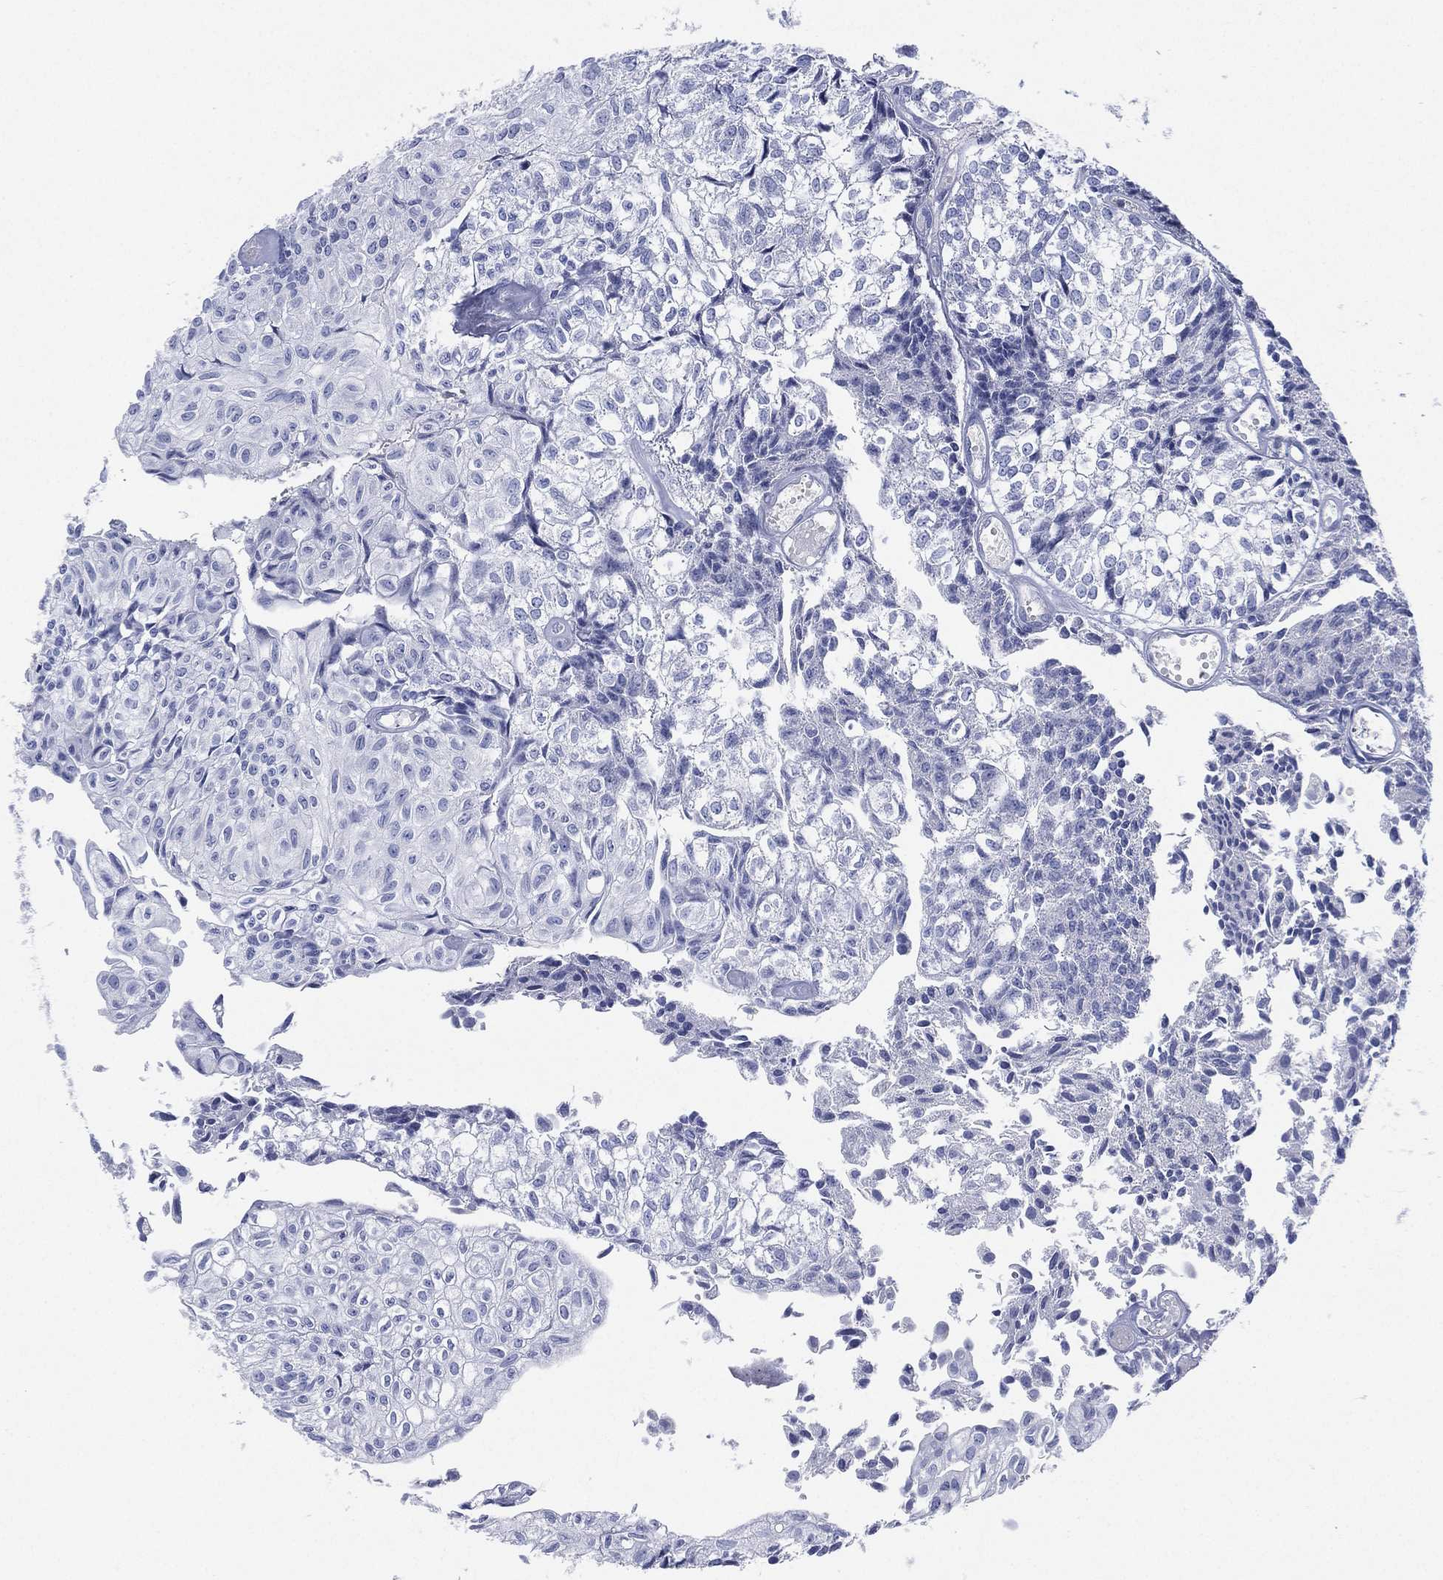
{"staining": {"intensity": "negative", "quantity": "none", "location": "none"}, "tissue": "urothelial cancer", "cell_type": "Tumor cells", "image_type": "cancer", "snomed": [{"axis": "morphology", "description": "Urothelial carcinoma, Low grade"}, {"axis": "topography", "description": "Urinary bladder"}], "caption": "This is an IHC photomicrograph of human low-grade urothelial carcinoma. There is no staining in tumor cells.", "gene": "SEPTIN1", "patient": {"sex": "male", "age": 89}}